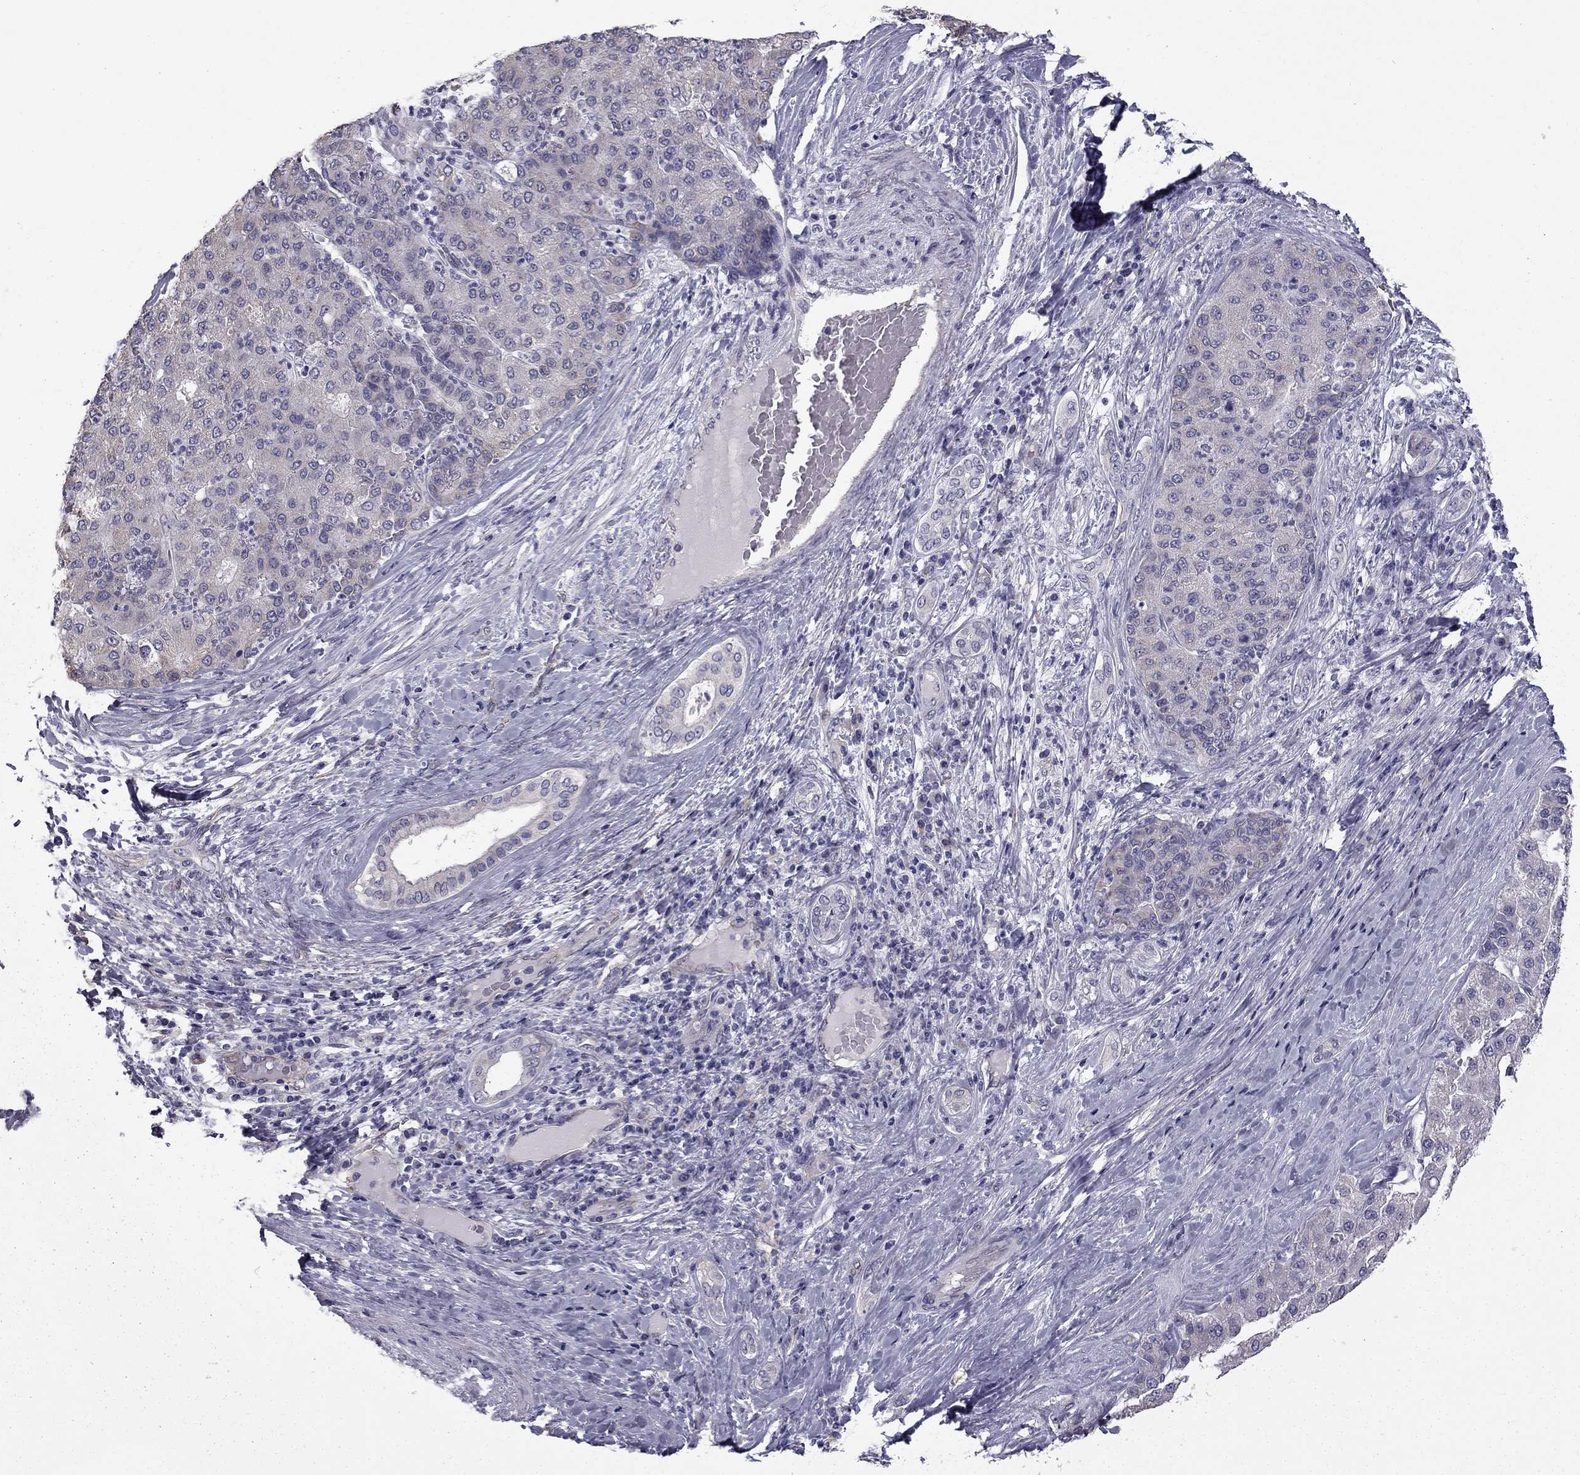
{"staining": {"intensity": "negative", "quantity": "none", "location": "none"}, "tissue": "liver cancer", "cell_type": "Tumor cells", "image_type": "cancer", "snomed": [{"axis": "morphology", "description": "Carcinoma, Hepatocellular, NOS"}, {"axis": "topography", "description": "Liver"}], "caption": "Tumor cells are negative for brown protein staining in liver cancer (hepatocellular carcinoma).", "gene": "CCDC40", "patient": {"sex": "male", "age": 65}}